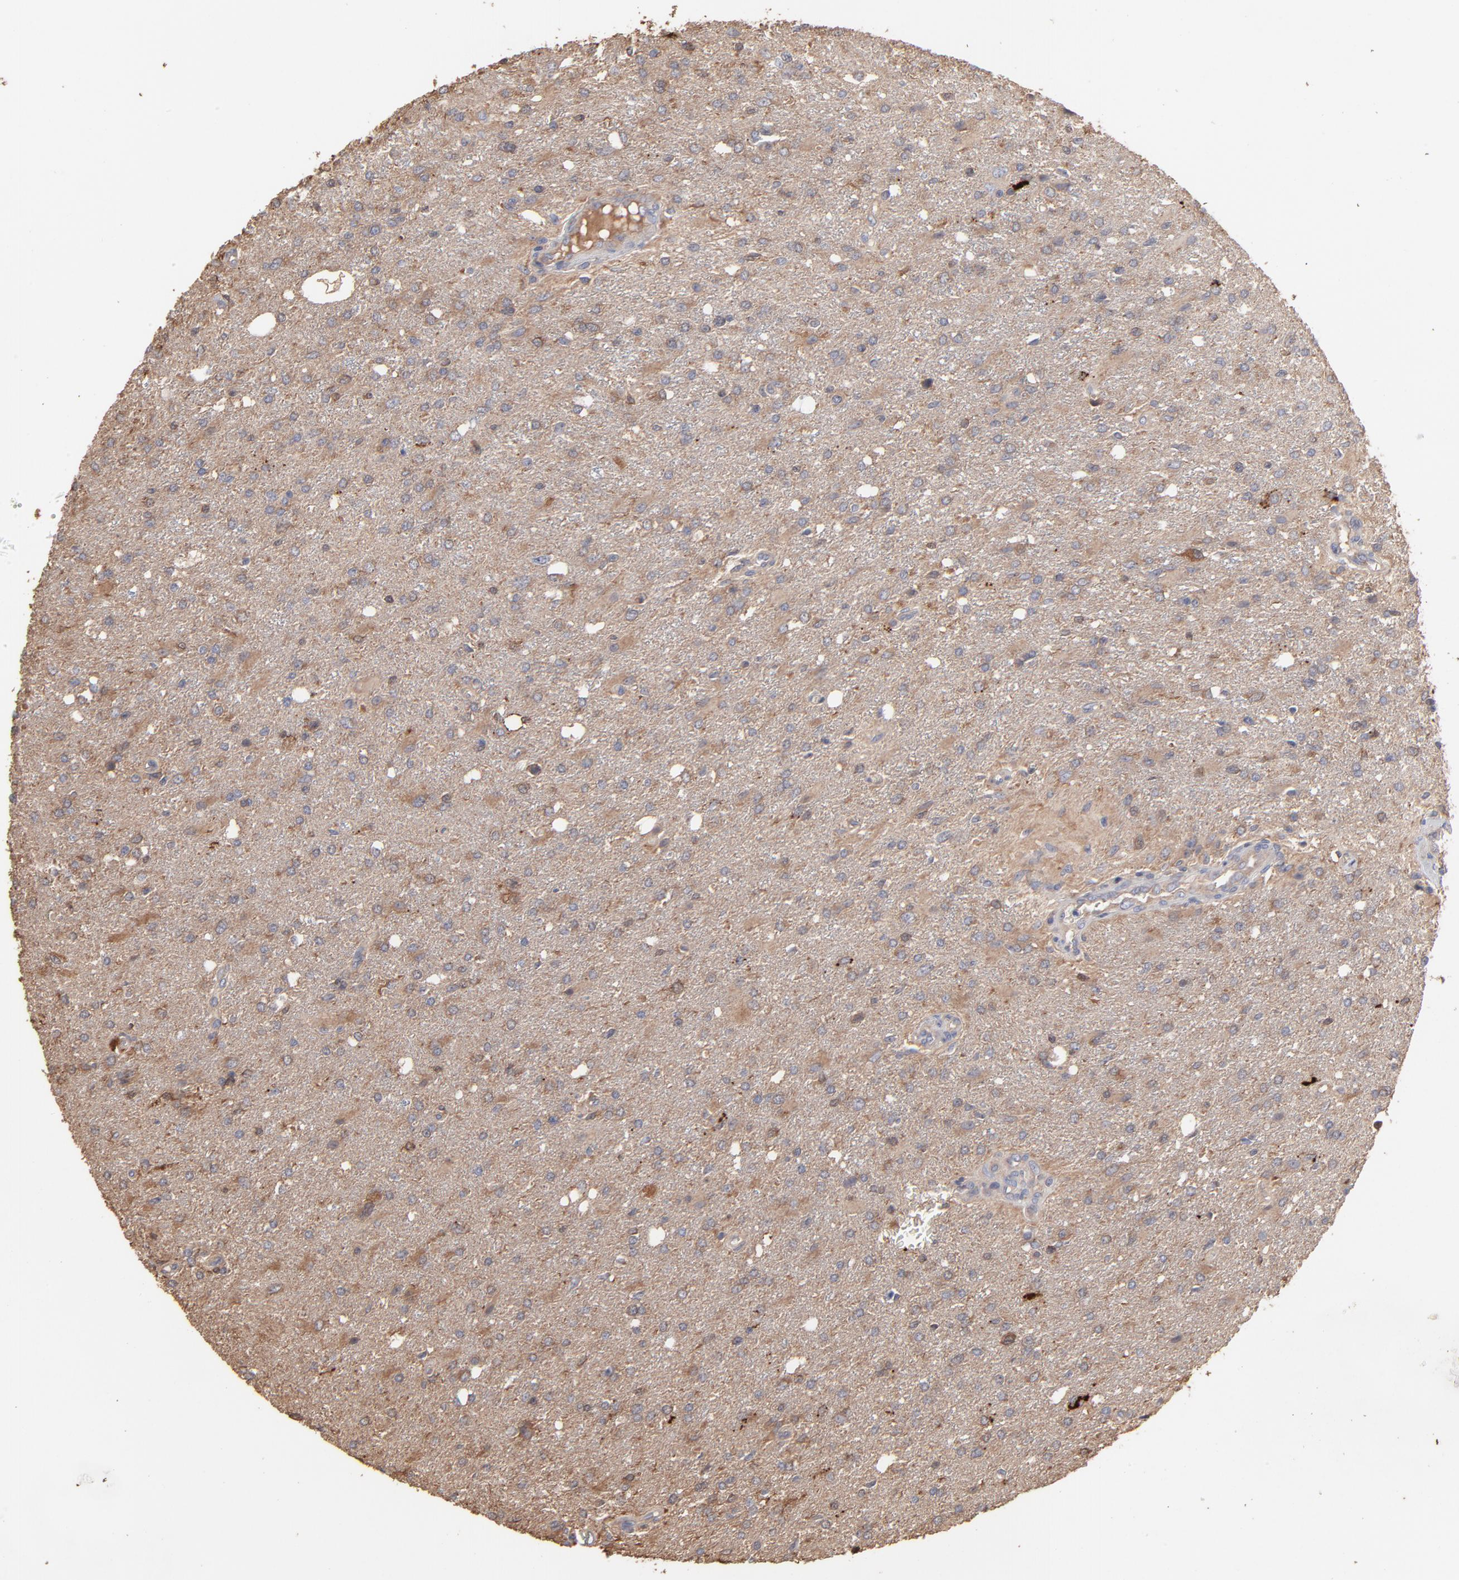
{"staining": {"intensity": "moderate", "quantity": "25%-75%", "location": "cytoplasmic/membranous"}, "tissue": "glioma", "cell_type": "Tumor cells", "image_type": "cancer", "snomed": [{"axis": "morphology", "description": "Glioma, malignant, High grade"}, {"axis": "topography", "description": "Cerebral cortex"}], "caption": "Immunohistochemical staining of glioma shows medium levels of moderate cytoplasmic/membranous positivity in about 25%-75% of tumor cells.", "gene": "TANGO2", "patient": {"sex": "male", "age": 76}}